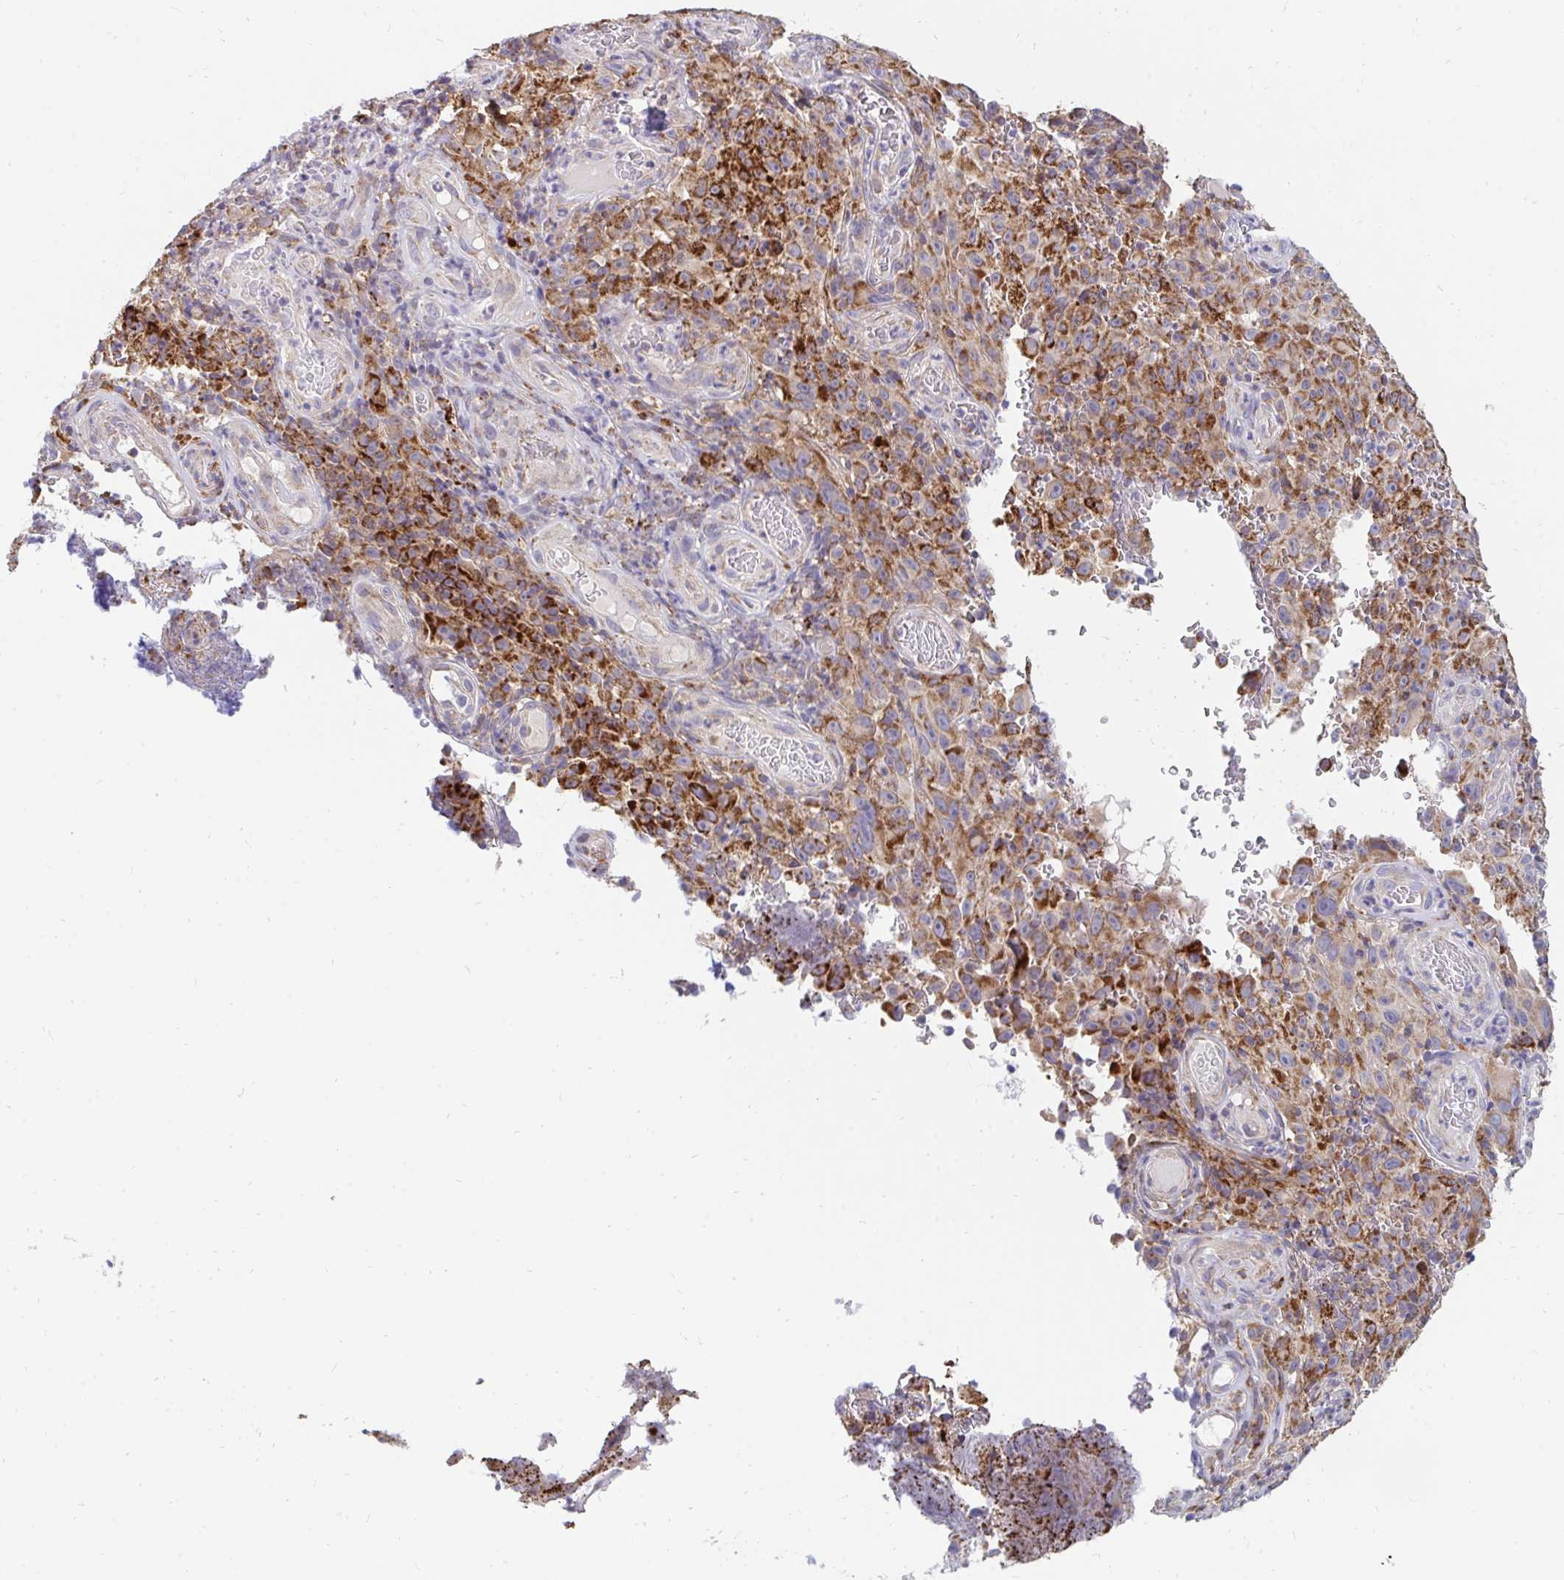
{"staining": {"intensity": "strong", "quantity": ">75%", "location": "cytoplasmic/membranous"}, "tissue": "melanoma", "cell_type": "Tumor cells", "image_type": "cancer", "snomed": [{"axis": "morphology", "description": "Malignant melanoma, NOS"}, {"axis": "topography", "description": "Skin"}], "caption": "A brown stain labels strong cytoplasmic/membranous staining of a protein in human melanoma tumor cells.", "gene": "PC", "patient": {"sex": "female", "age": 82}}